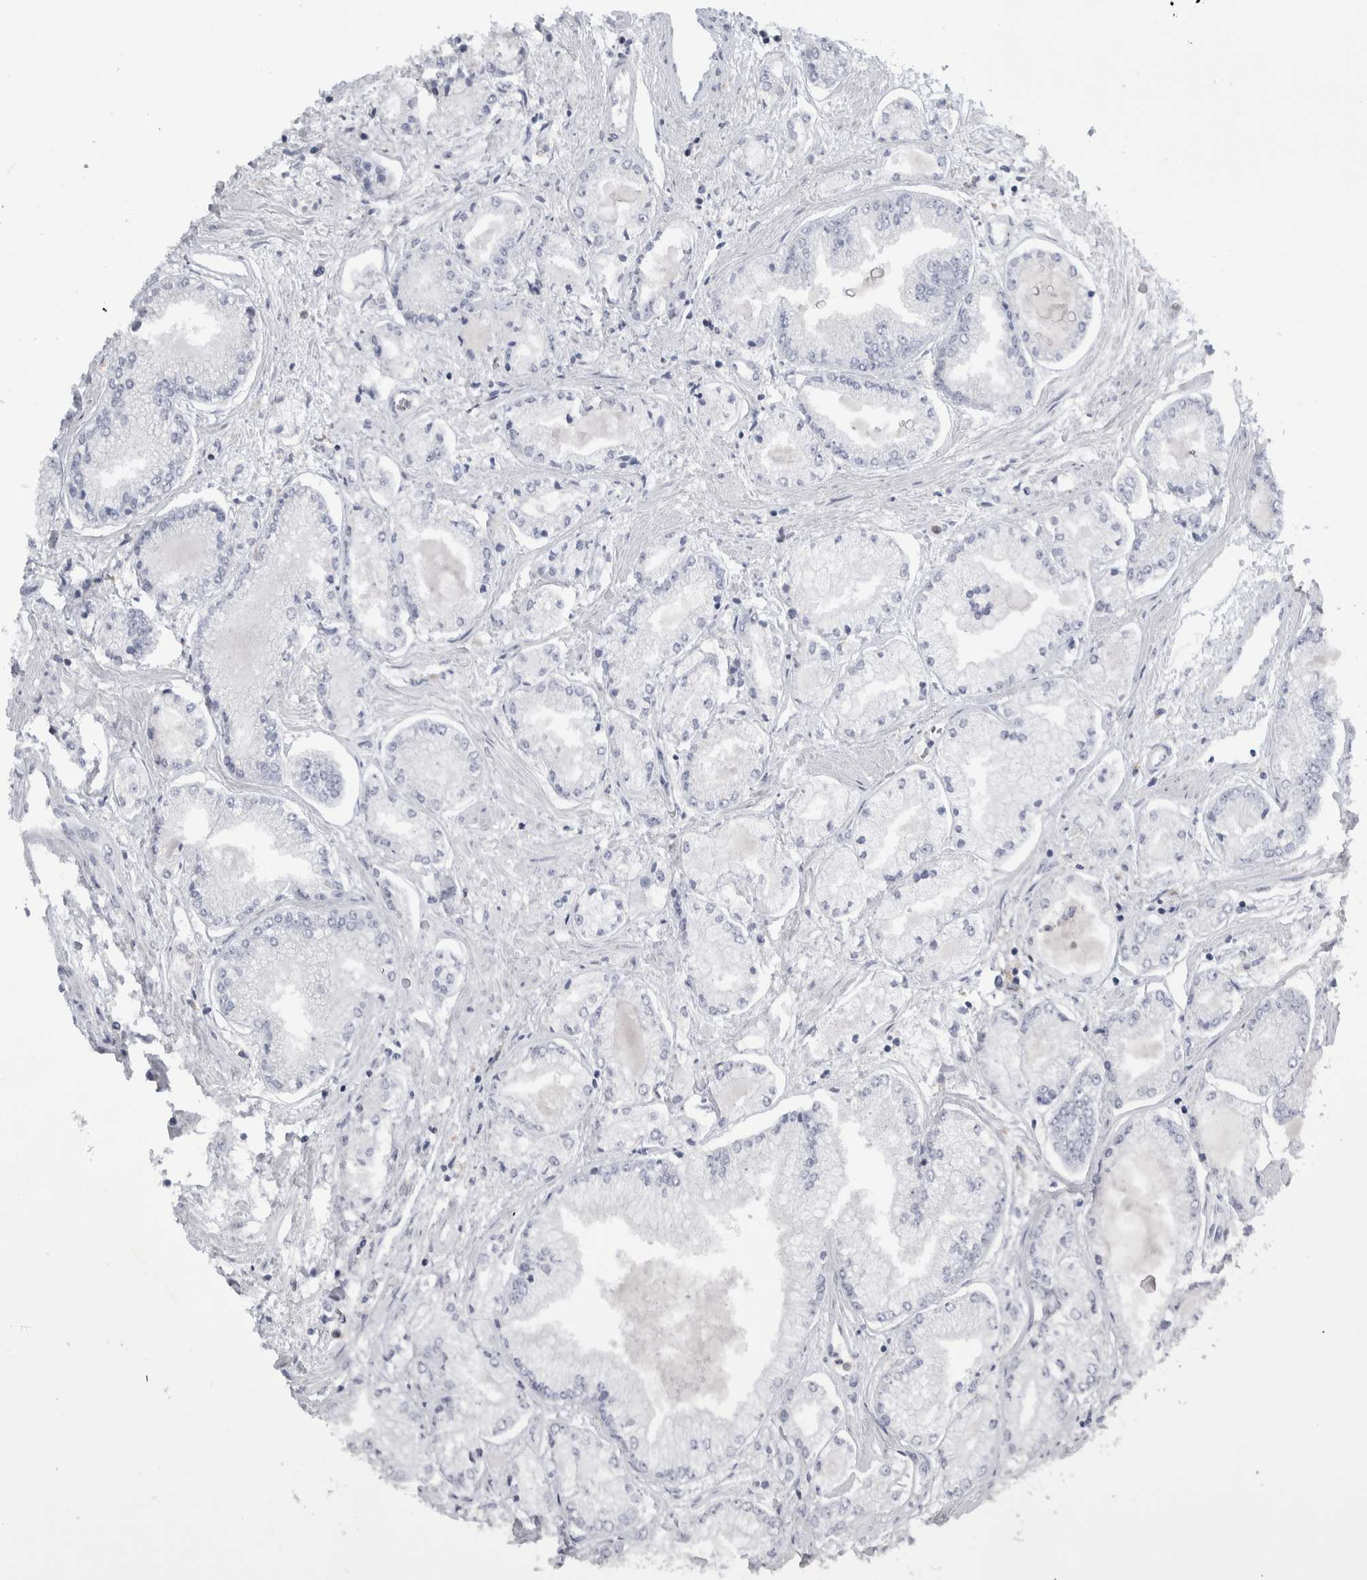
{"staining": {"intensity": "negative", "quantity": "none", "location": "none"}, "tissue": "prostate cancer", "cell_type": "Tumor cells", "image_type": "cancer", "snomed": [{"axis": "morphology", "description": "Adenocarcinoma, Low grade"}, {"axis": "topography", "description": "Prostate"}], "caption": "Immunohistochemistry image of neoplastic tissue: human prostate cancer stained with DAB reveals no significant protein positivity in tumor cells. (IHC, brightfield microscopy, high magnification).", "gene": "SKAP2", "patient": {"sex": "male", "age": 52}}